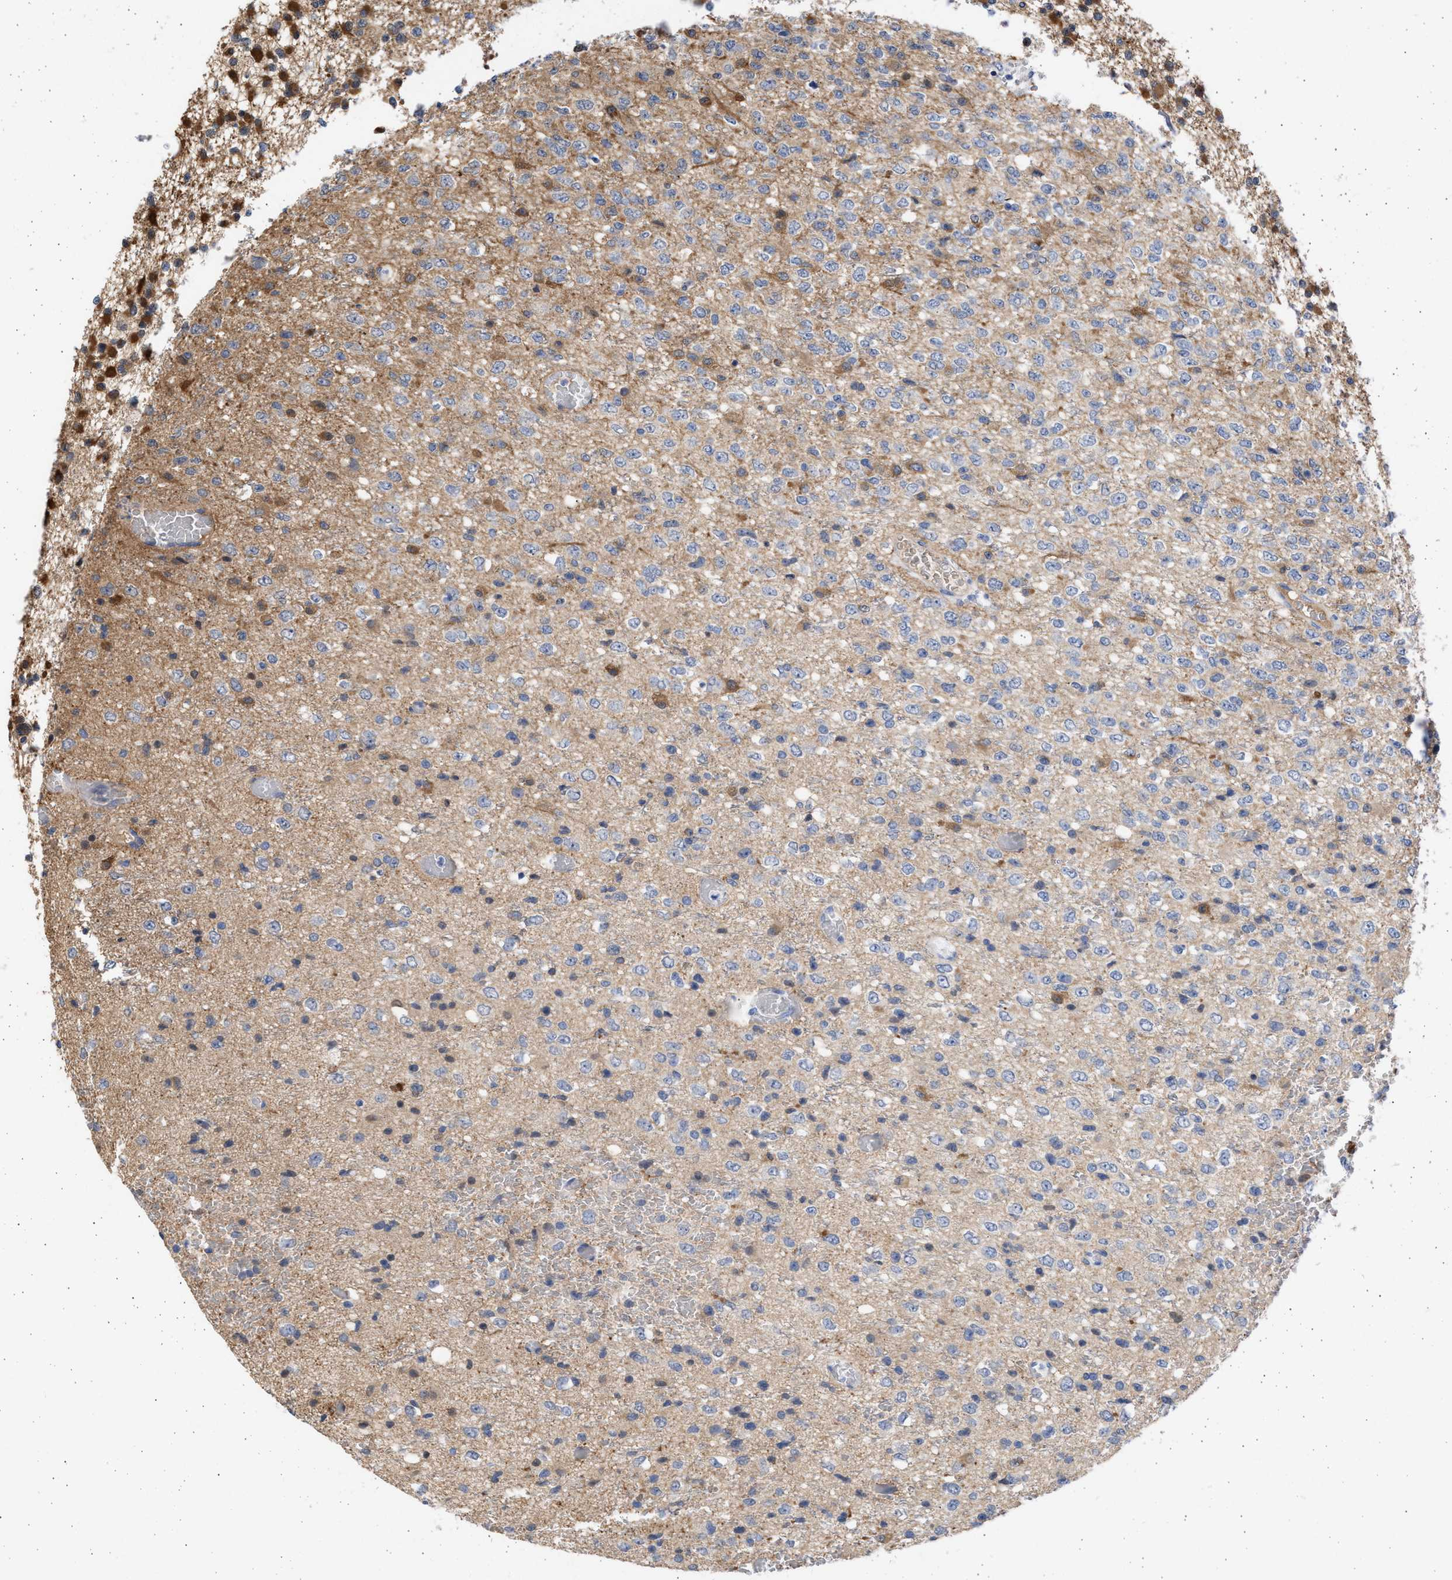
{"staining": {"intensity": "negative", "quantity": "none", "location": "none"}, "tissue": "glioma", "cell_type": "Tumor cells", "image_type": "cancer", "snomed": [{"axis": "morphology", "description": "Glioma, malignant, High grade"}, {"axis": "topography", "description": "pancreas cauda"}], "caption": "Immunohistochemistry (IHC) of glioma exhibits no staining in tumor cells.", "gene": "ALDOC", "patient": {"sex": "male", "age": 60}}